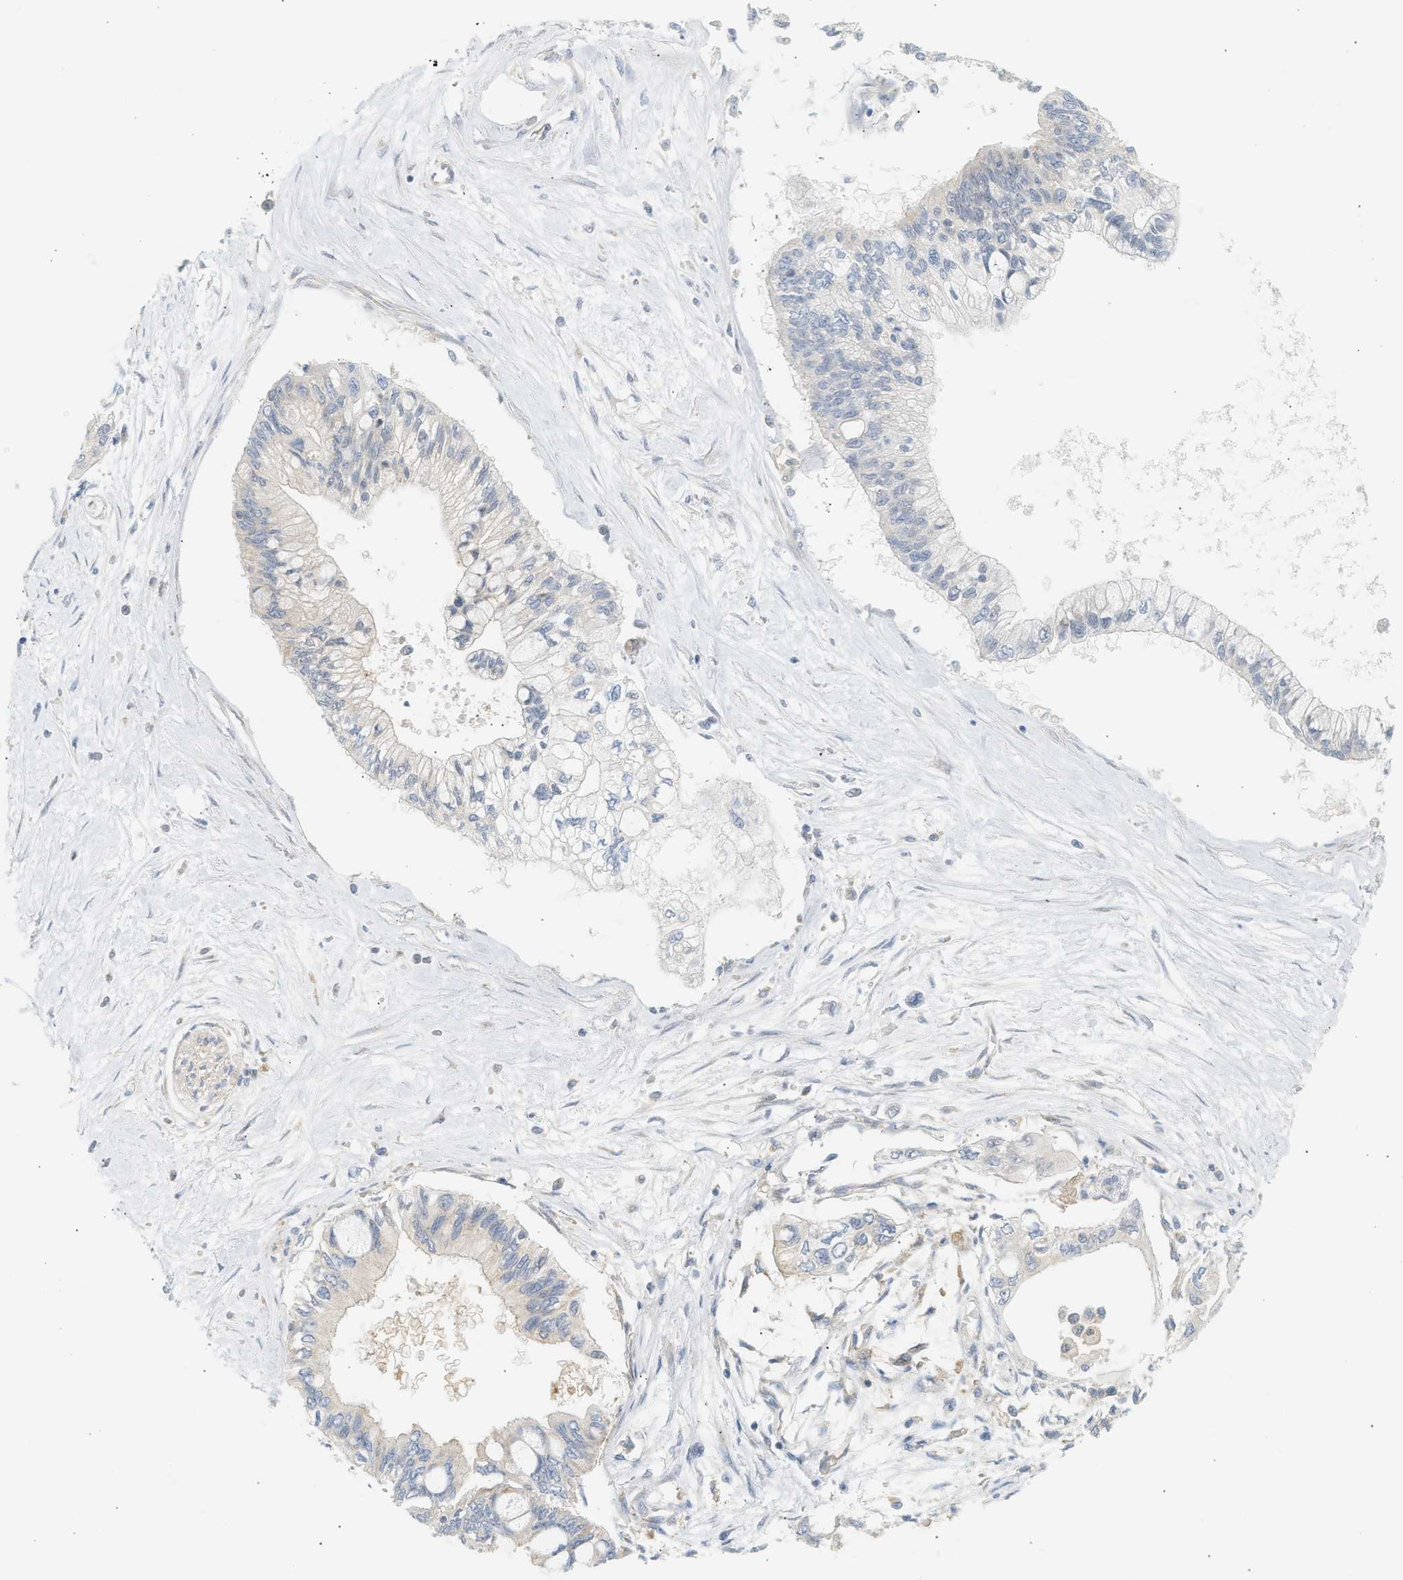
{"staining": {"intensity": "negative", "quantity": "none", "location": "none"}, "tissue": "pancreatic cancer", "cell_type": "Tumor cells", "image_type": "cancer", "snomed": [{"axis": "morphology", "description": "Adenocarcinoma, NOS"}, {"axis": "topography", "description": "Pancreas"}], "caption": "Micrograph shows no protein positivity in tumor cells of pancreatic cancer (adenocarcinoma) tissue.", "gene": "PAFAH1B1", "patient": {"sex": "female", "age": 77}}